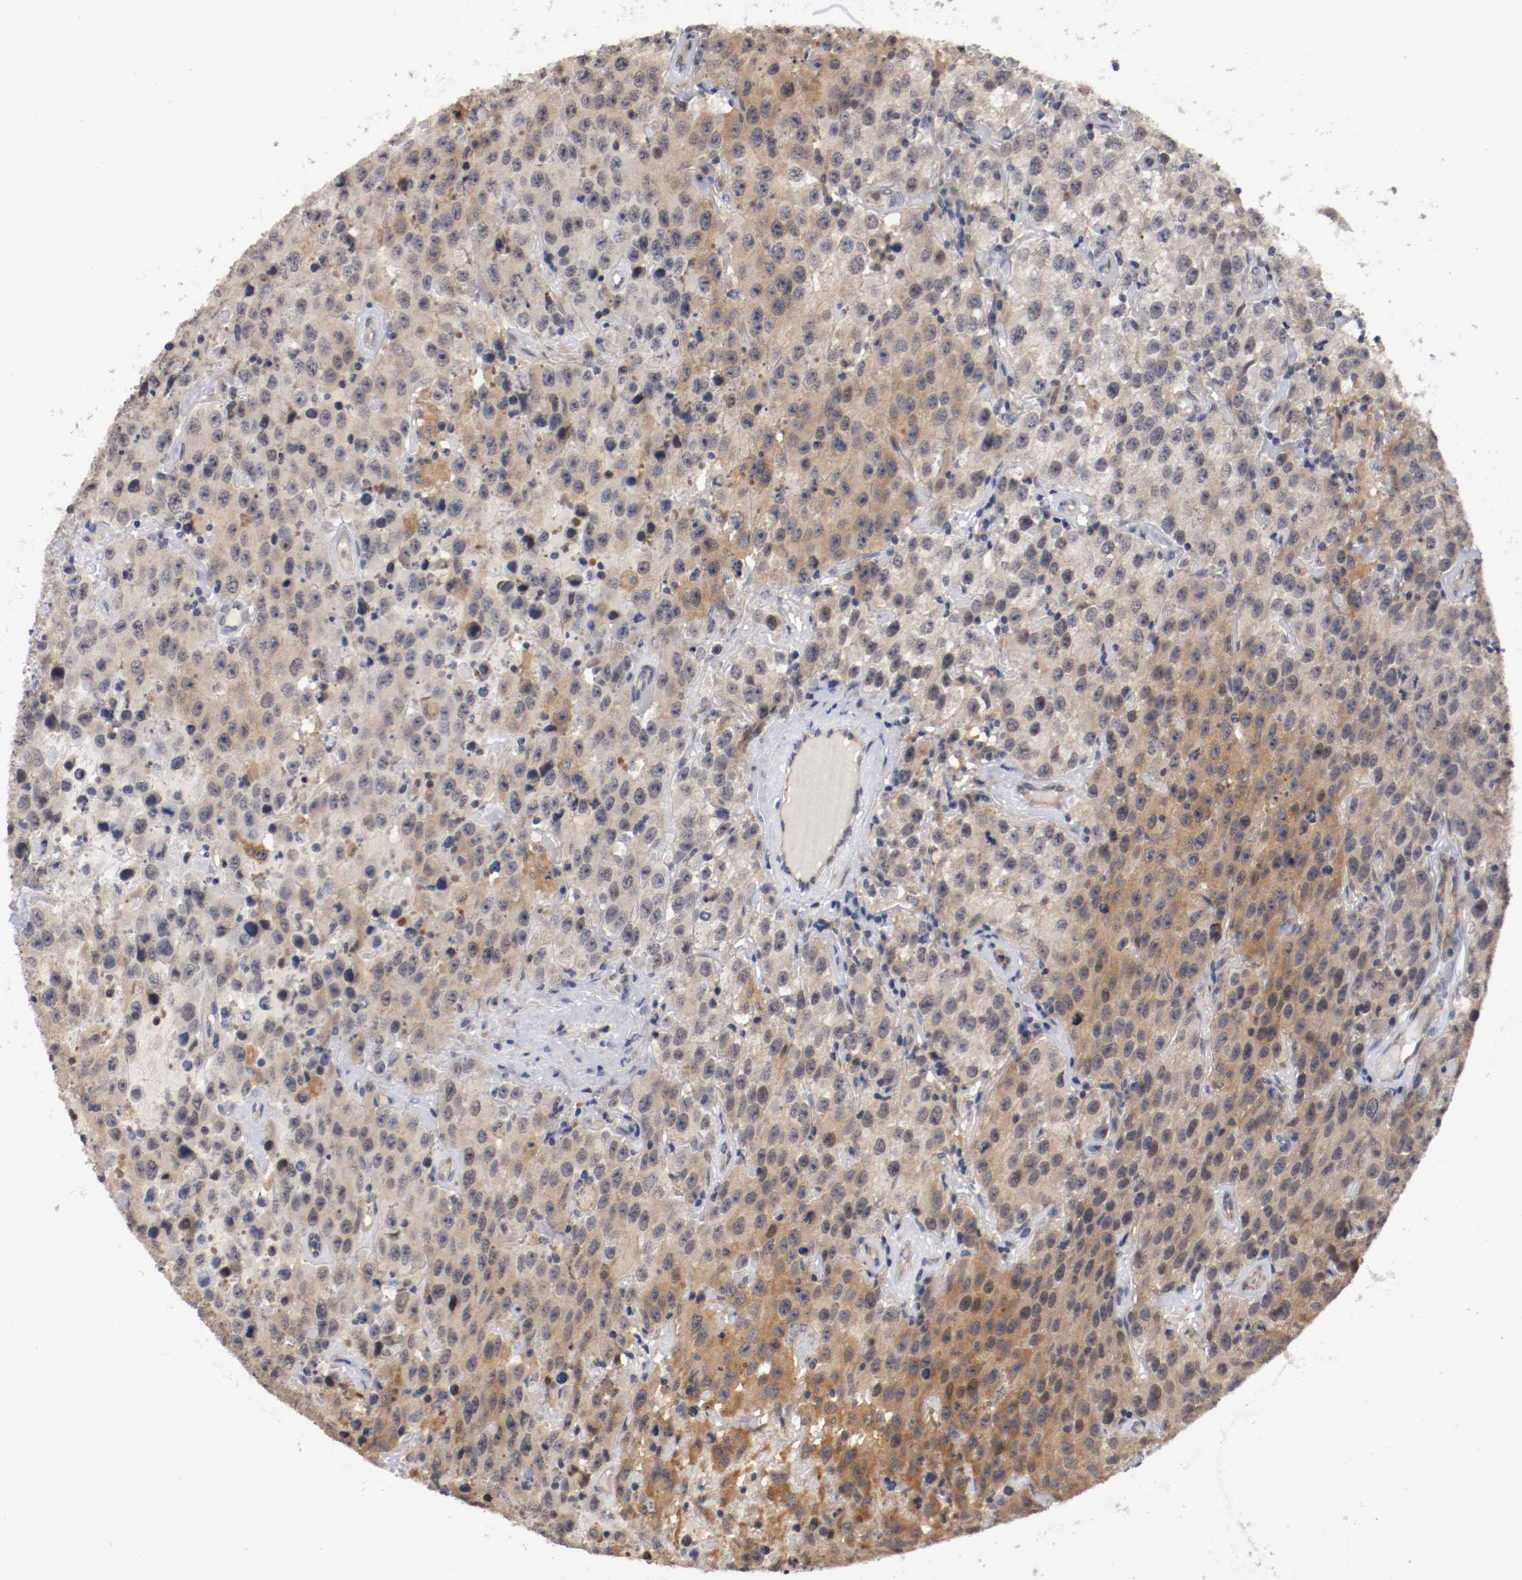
{"staining": {"intensity": "weak", "quantity": "25%-75%", "location": "cytoplasmic/membranous"}, "tissue": "testis cancer", "cell_type": "Tumor cells", "image_type": "cancer", "snomed": [{"axis": "morphology", "description": "Seminoma, NOS"}, {"axis": "topography", "description": "Testis"}], "caption": "Weak cytoplasmic/membranous positivity for a protein is identified in approximately 25%-75% of tumor cells of testis seminoma using immunohistochemistry.", "gene": "RBM23", "patient": {"sex": "male", "age": 52}}